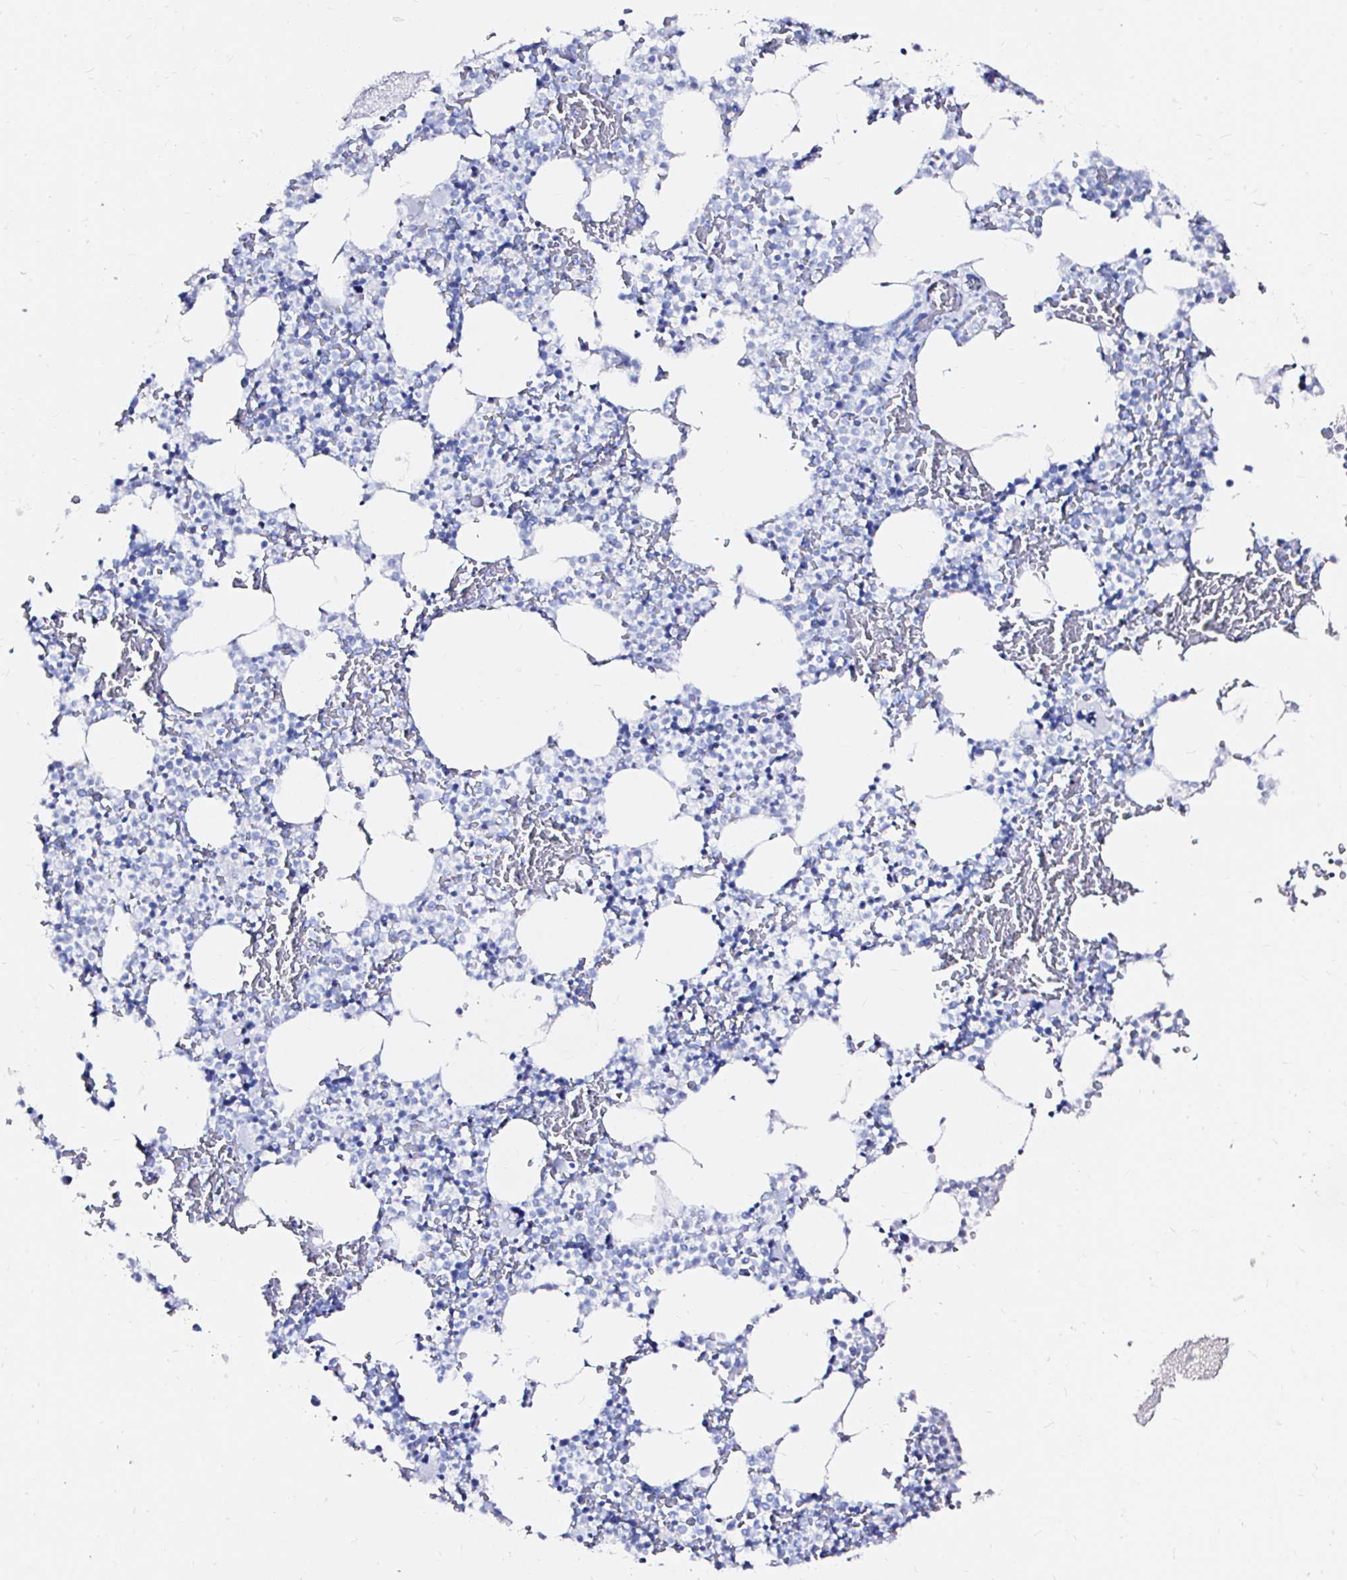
{"staining": {"intensity": "negative", "quantity": "none", "location": "none"}, "tissue": "bone marrow", "cell_type": "Hematopoietic cells", "image_type": "normal", "snomed": [{"axis": "morphology", "description": "Normal tissue, NOS"}, {"axis": "topography", "description": "Bone marrow"}], "caption": "Immunohistochemical staining of unremarkable human bone marrow exhibits no significant staining in hematopoietic cells.", "gene": "ZNF432", "patient": {"sex": "female", "age": 42}}